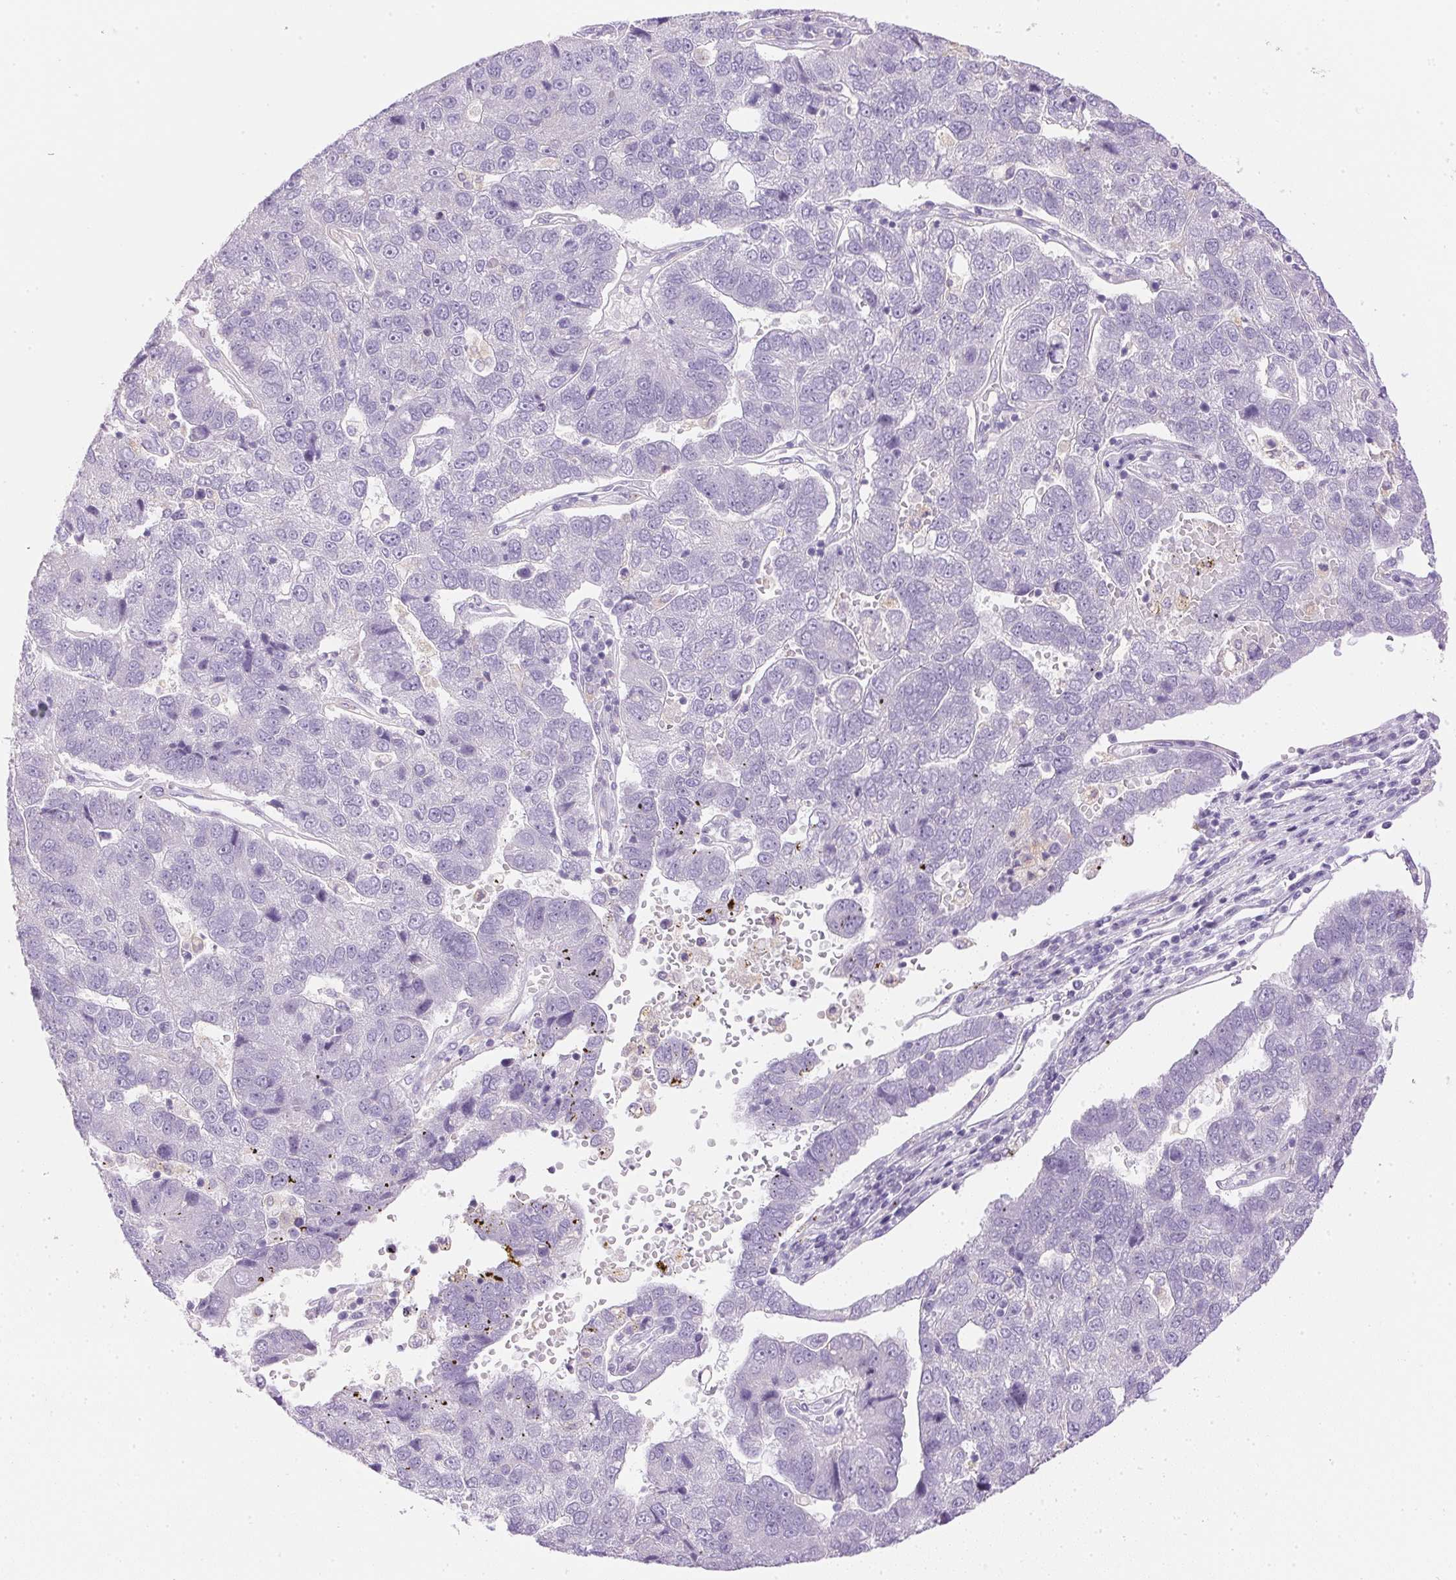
{"staining": {"intensity": "negative", "quantity": "none", "location": "none"}, "tissue": "pancreatic cancer", "cell_type": "Tumor cells", "image_type": "cancer", "snomed": [{"axis": "morphology", "description": "Adenocarcinoma, NOS"}, {"axis": "topography", "description": "Pancreas"}], "caption": "An image of human pancreatic cancer (adenocarcinoma) is negative for staining in tumor cells.", "gene": "ATP6V1G3", "patient": {"sex": "female", "age": 61}}